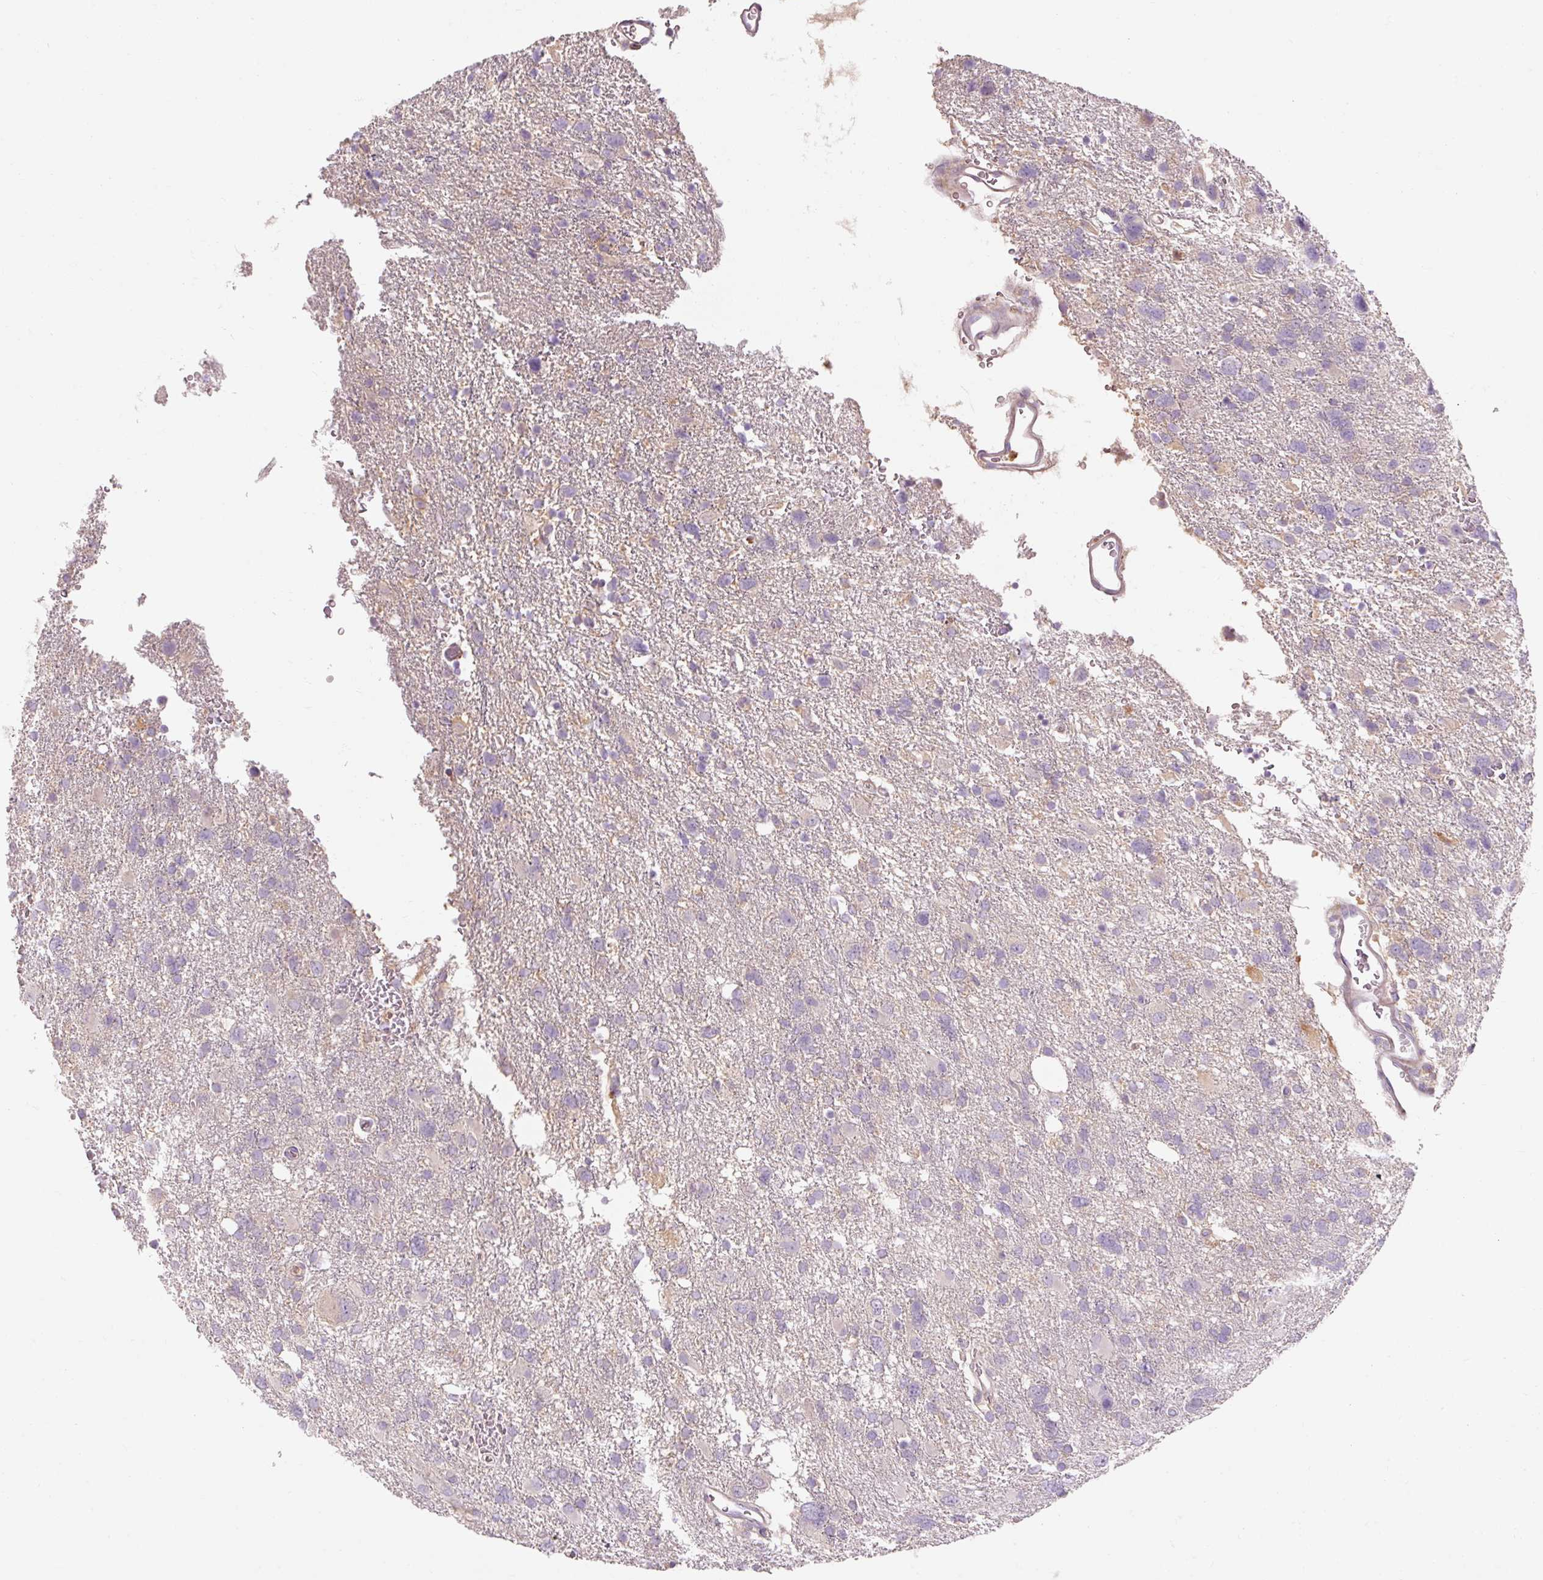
{"staining": {"intensity": "negative", "quantity": "none", "location": "none"}, "tissue": "glioma", "cell_type": "Tumor cells", "image_type": "cancer", "snomed": [{"axis": "morphology", "description": "Glioma, malignant, High grade"}, {"axis": "topography", "description": "Brain"}], "caption": "The immunohistochemistry (IHC) image has no significant expression in tumor cells of glioma tissue.", "gene": "TIGD2", "patient": {"sex": "male", "age": 61}}